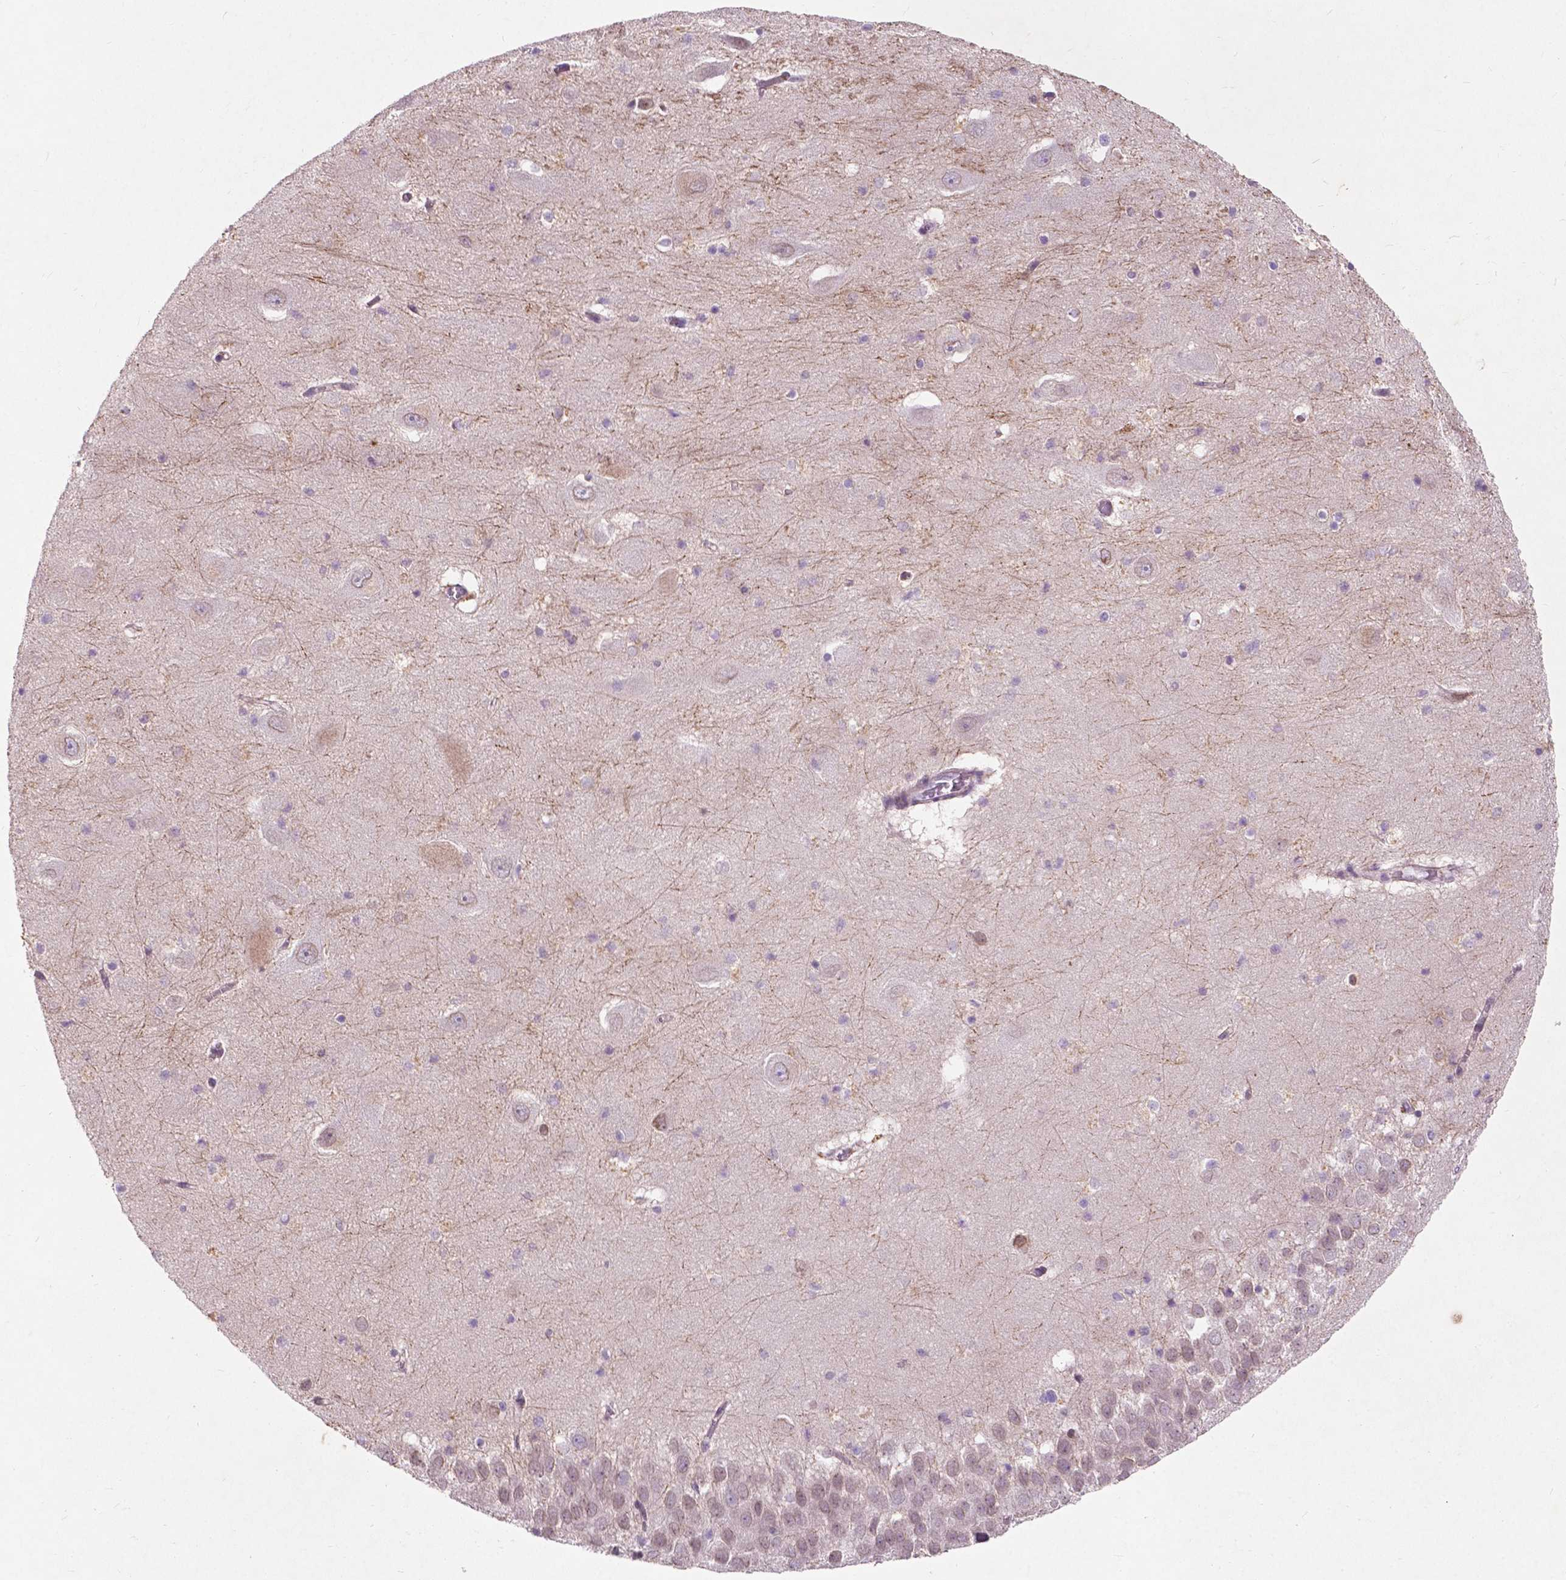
{"staining": {"intensity": "negative", "quantity": "none", "location": "none"}, "tissue": "hippocampus", "cell_type": "Glial cells", "image_type": "normal", "snomed": [{"axis": "morphology", "description": "Normal tissue, NOS"}, {"axis": "topography", "description": "Hippocampus"}], "caption": "This histopathology image is of normal hippocampus stained with IHC to label a protein in brown with the nuclei are counter-stained blue. There is no positivity in glial cells. (DAB (3,3'-diaminobenzidine) immunohistochemistry (IHC), high magnification).", "gene": "GPR37", "patient": {"sex": "male", "age": 58}}